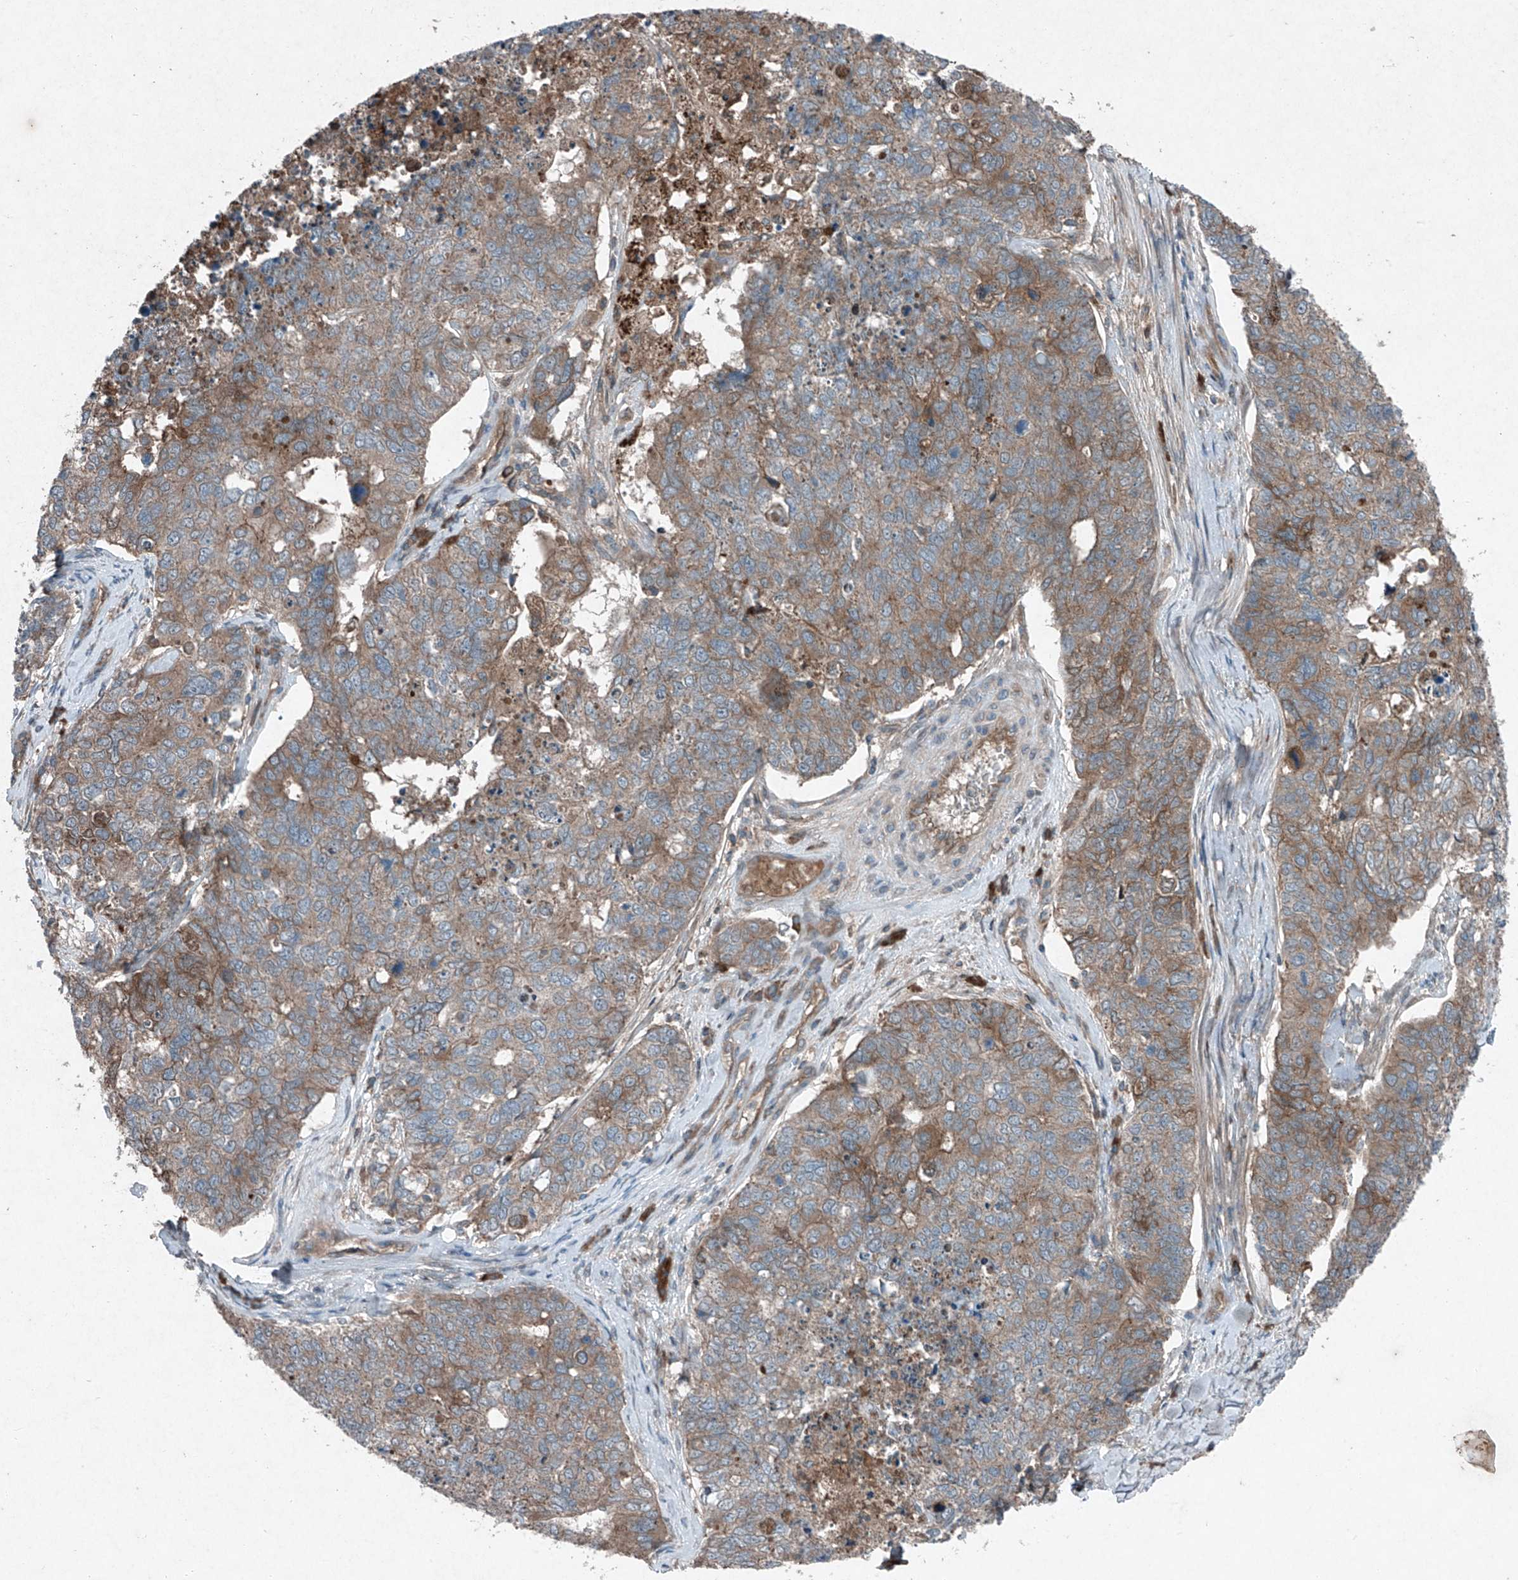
{"staining": {"intensity": "moderate", "quantity": "25%-75%", "location": "cytoplasmic/membranous"}, "tissue": "cervical cancer", "cell_type": "Tumor cells", "image_type": "cancer", "snomed": [{"axis": "morphology", "description": "Squamous cell carcinoma, NOS"}, {"axis": "topography", "description": "Cervix"}], "caption": "This micrograph shows squamous cell carcinoma (cervical) stained with IHC to label a protein in brown. The cytoplasmic/membranous of tumor cells show moderate positivity for the protein. Nuclei are counter-stained blue.", "gene": "FOXRED2", "patient": {"sex": "female", "age": 63}}